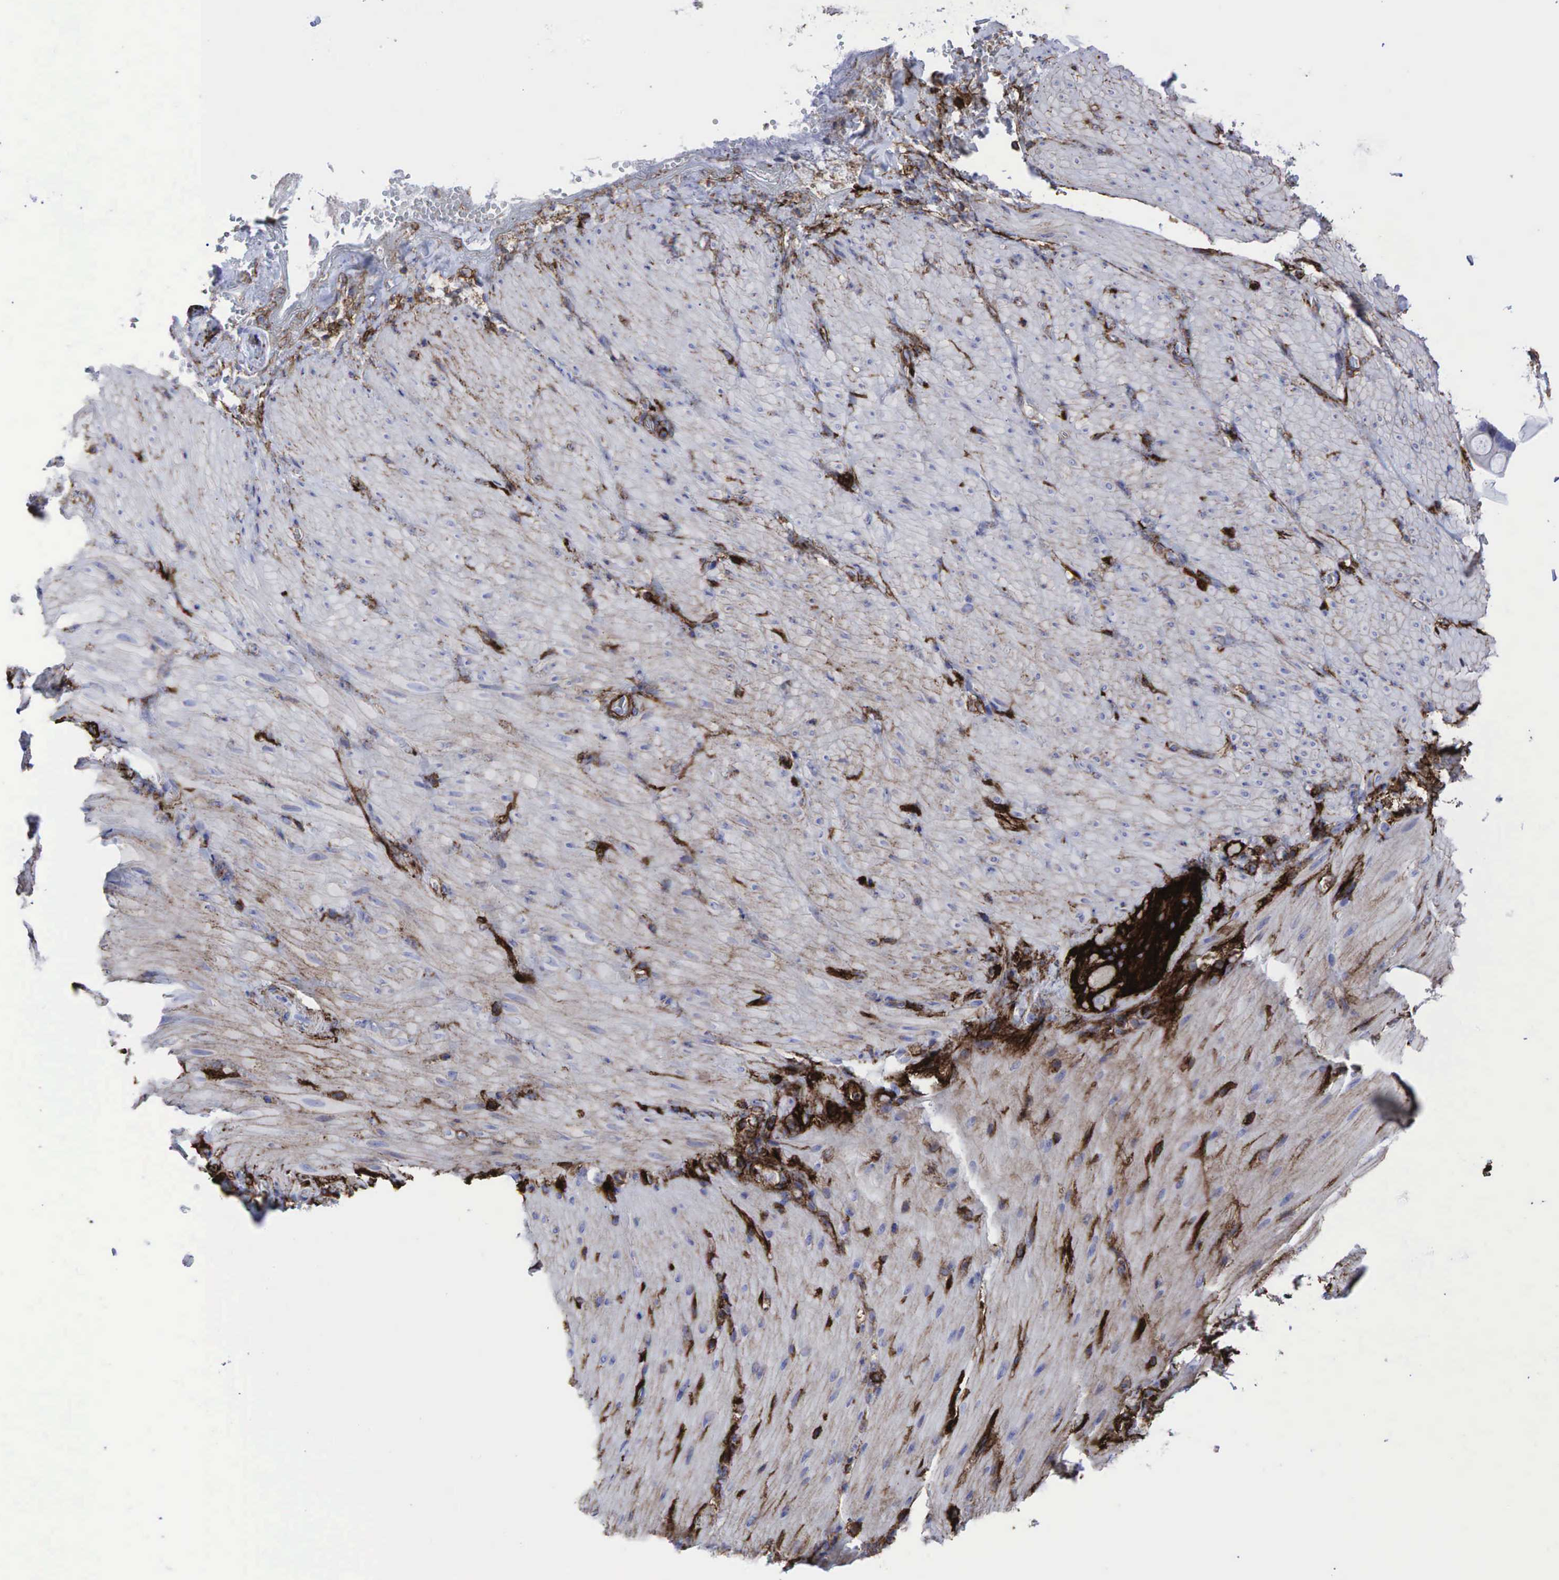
{"staining": {"intensity": "moderate", "quantity": "25%-75%", "location": "cytoplasmic/membranous"}, "tissue": "smooth muscle", "cell_type": "Smooth muscle cells", "image_type": "normal", "snomed": [{"axis": "morphology", "description": "Normal tissue, NOS"}, {"axis": "topography", "description": "Duodenum"}], "caption": "Smooth muscle cells display medium levels of moderate cytoplasmic/membranous staining in about 25%-75% of cells in benign human smooth muscle.", "gene": "CD44", "patient": {"sex": "male", "age": 63}}